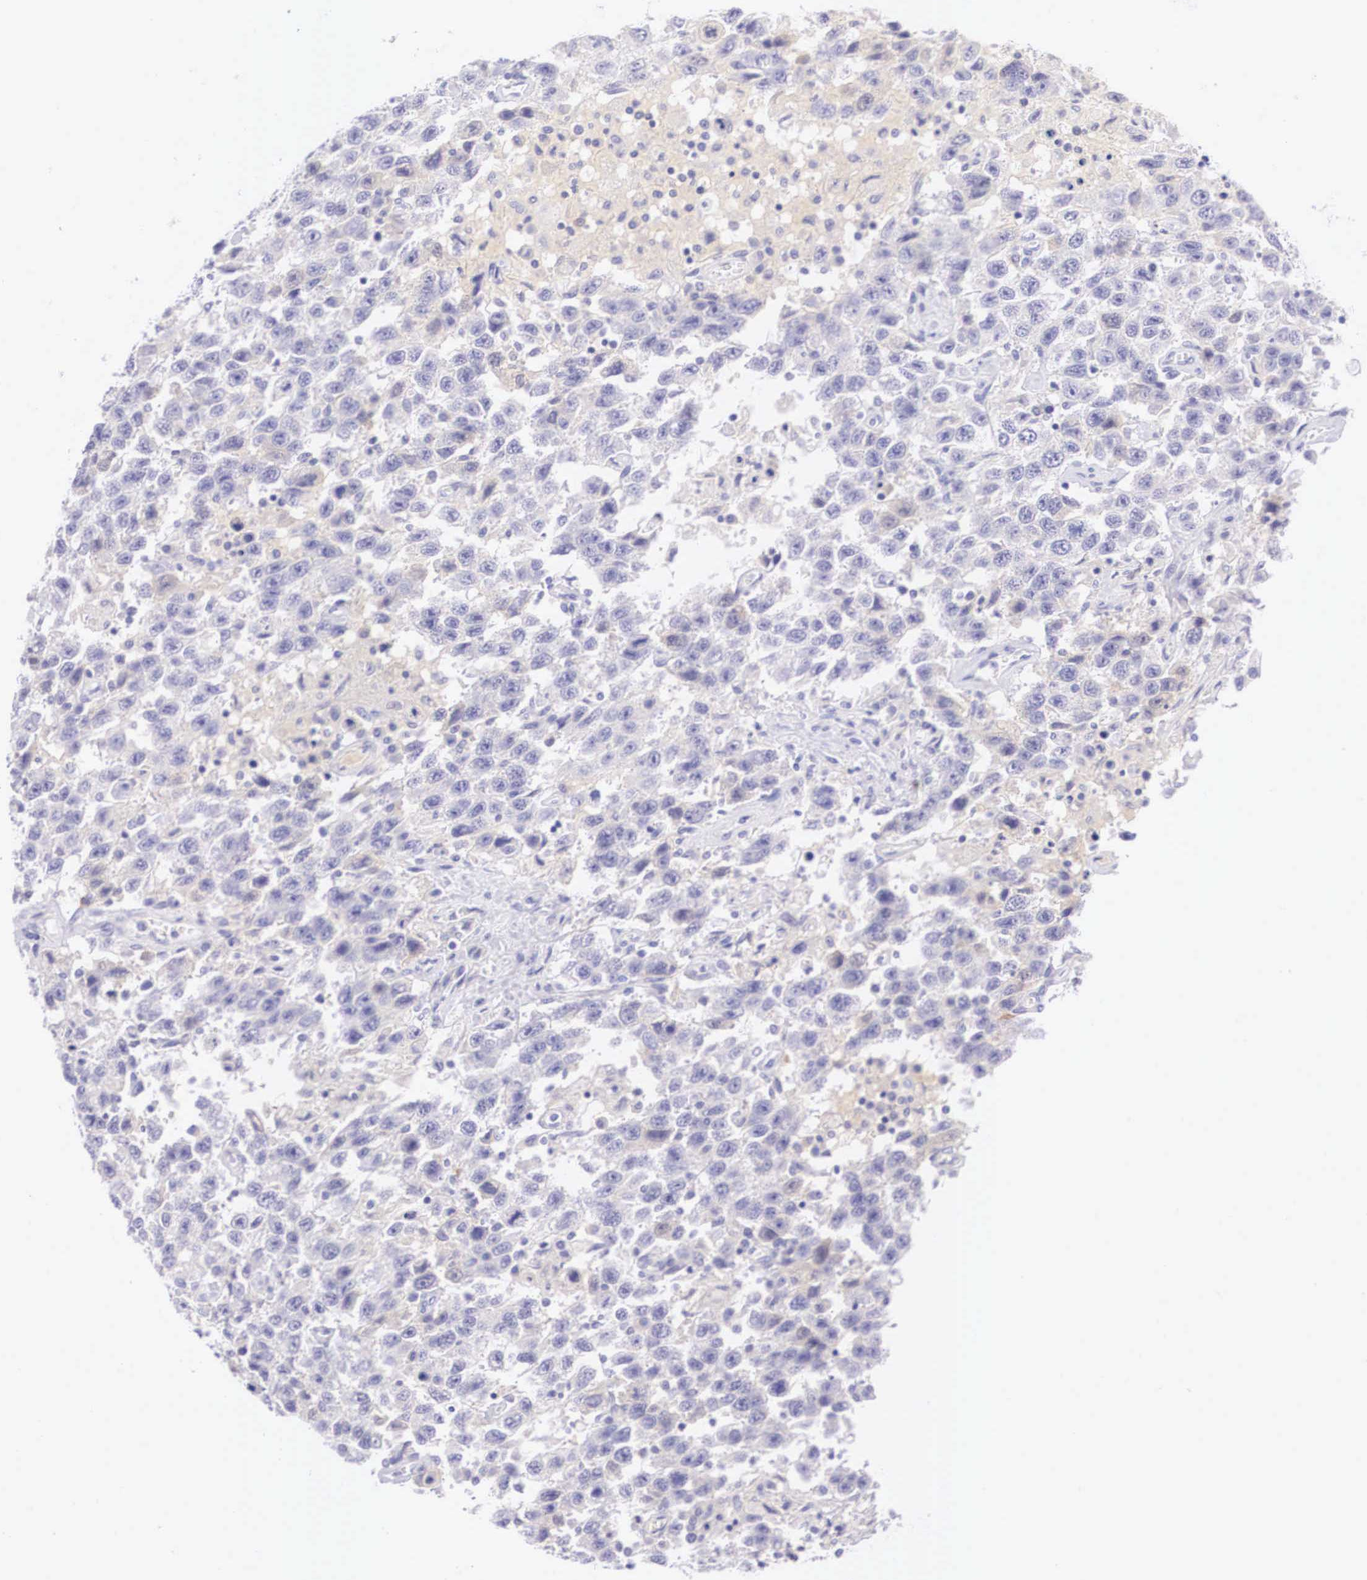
{"staining": {"intensity": "negative", "quantity": "none", "location": "none"}, "tissue": "testis cancer", "cell_type": "Tumor cells", "image_type": "cancer", "snomed": [{"axis": "morphology", "description": "Seminoma, NOS"}, {"axis": "topography", "description": "Testis"}], "caption": "There is no significant expression in tumor cells of testis seminoma. (Brightfield microscopy of DAB (3,3'-diaminobenzidine) IHC at high magnification).", "gene": "BCL6", "patient": {"sex": "male", "age": 41}}